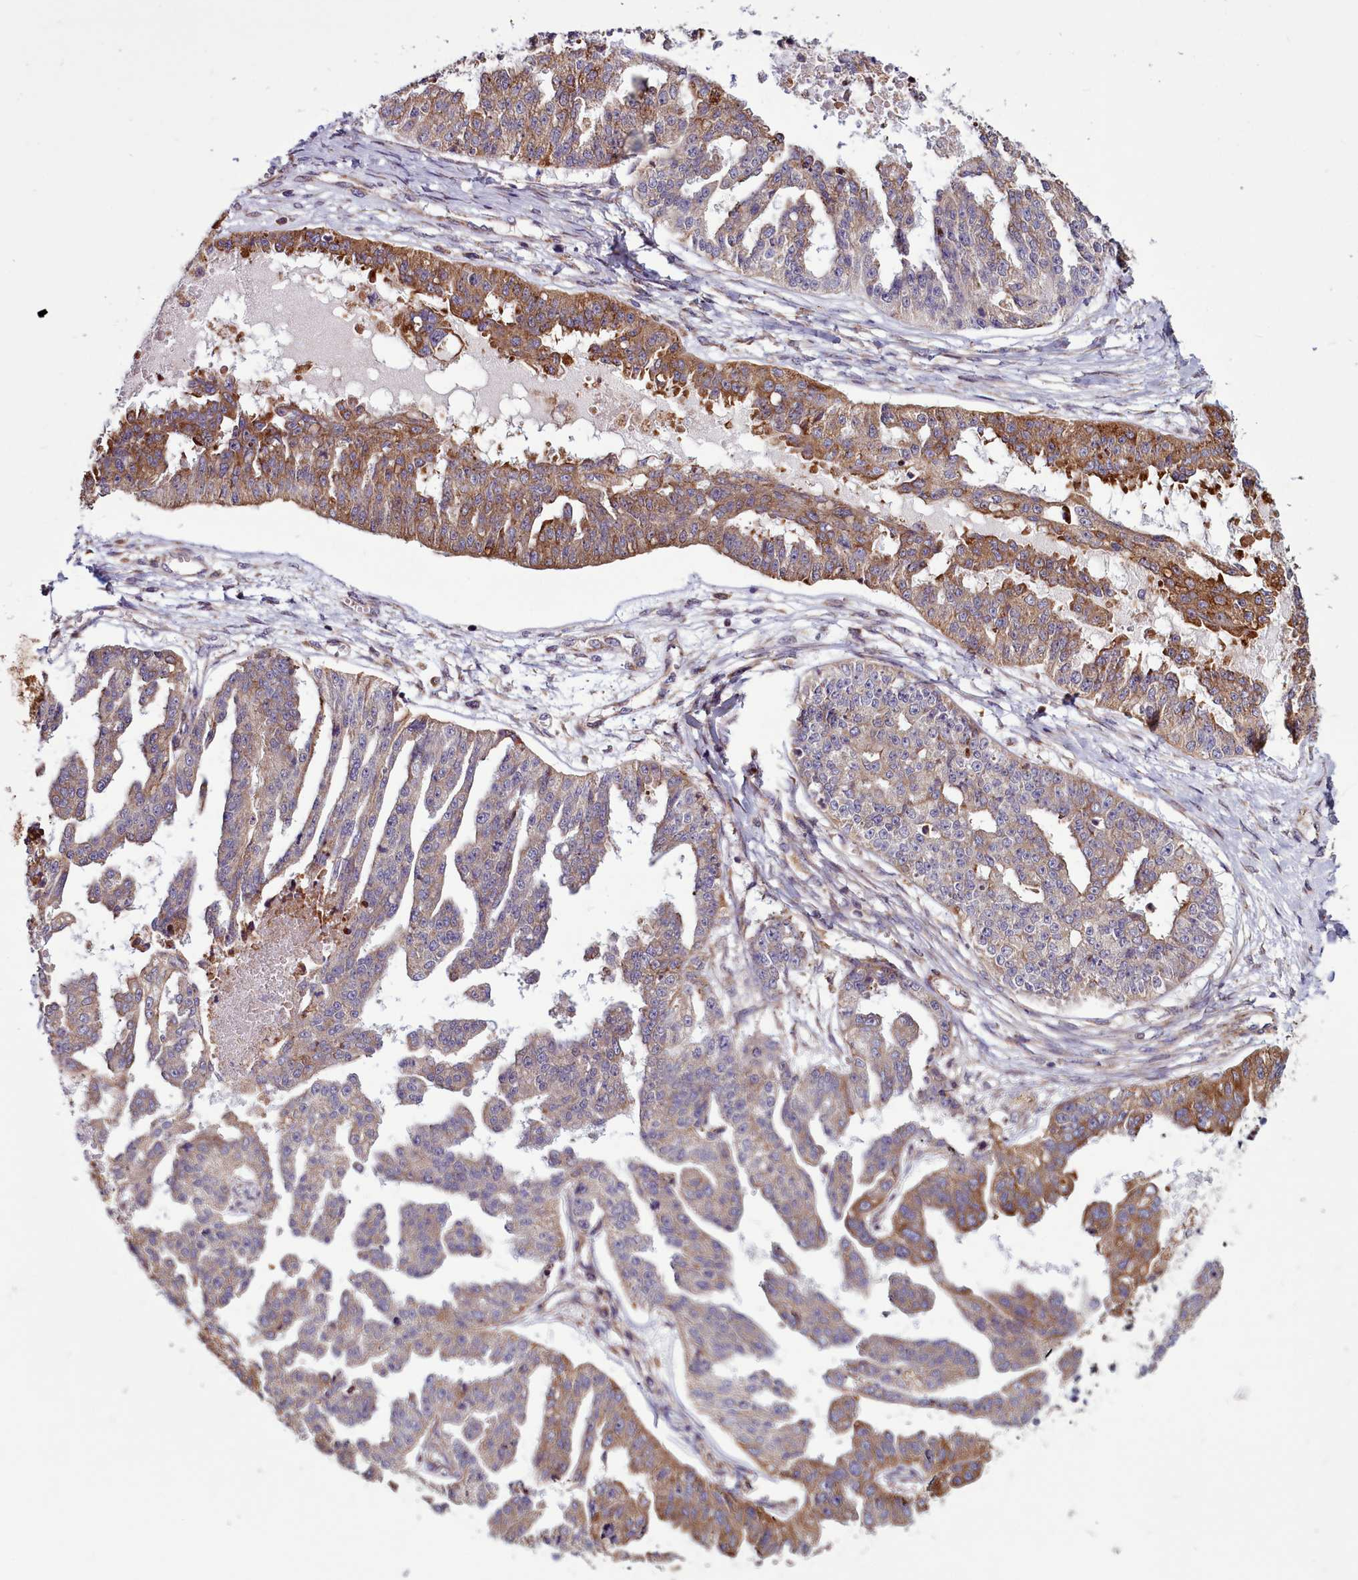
{"staining": {"intensity": "moderate", "quantity": "25%-75%", "location": "cytoplasmic/membranous"}, "tissue": "ovarian cancer", "cell_type": "Tumor cells", "image_type": "cancer", "snomed": [{"axis": "morphology", "description": "Cystadenocarcinoma, serous, NOS"}, {"axis": "topography", "description": "Ovary"}], "caption": "Brown immunohistochemical staining in serous cystadenocarcinoma (ovarian) shows moderate cytoplasmic/membranous positivity in approximately 25%-75% of tumor cells.", "gene": "MCRIP1", "patient": {"sex": "female", "age": 58}}